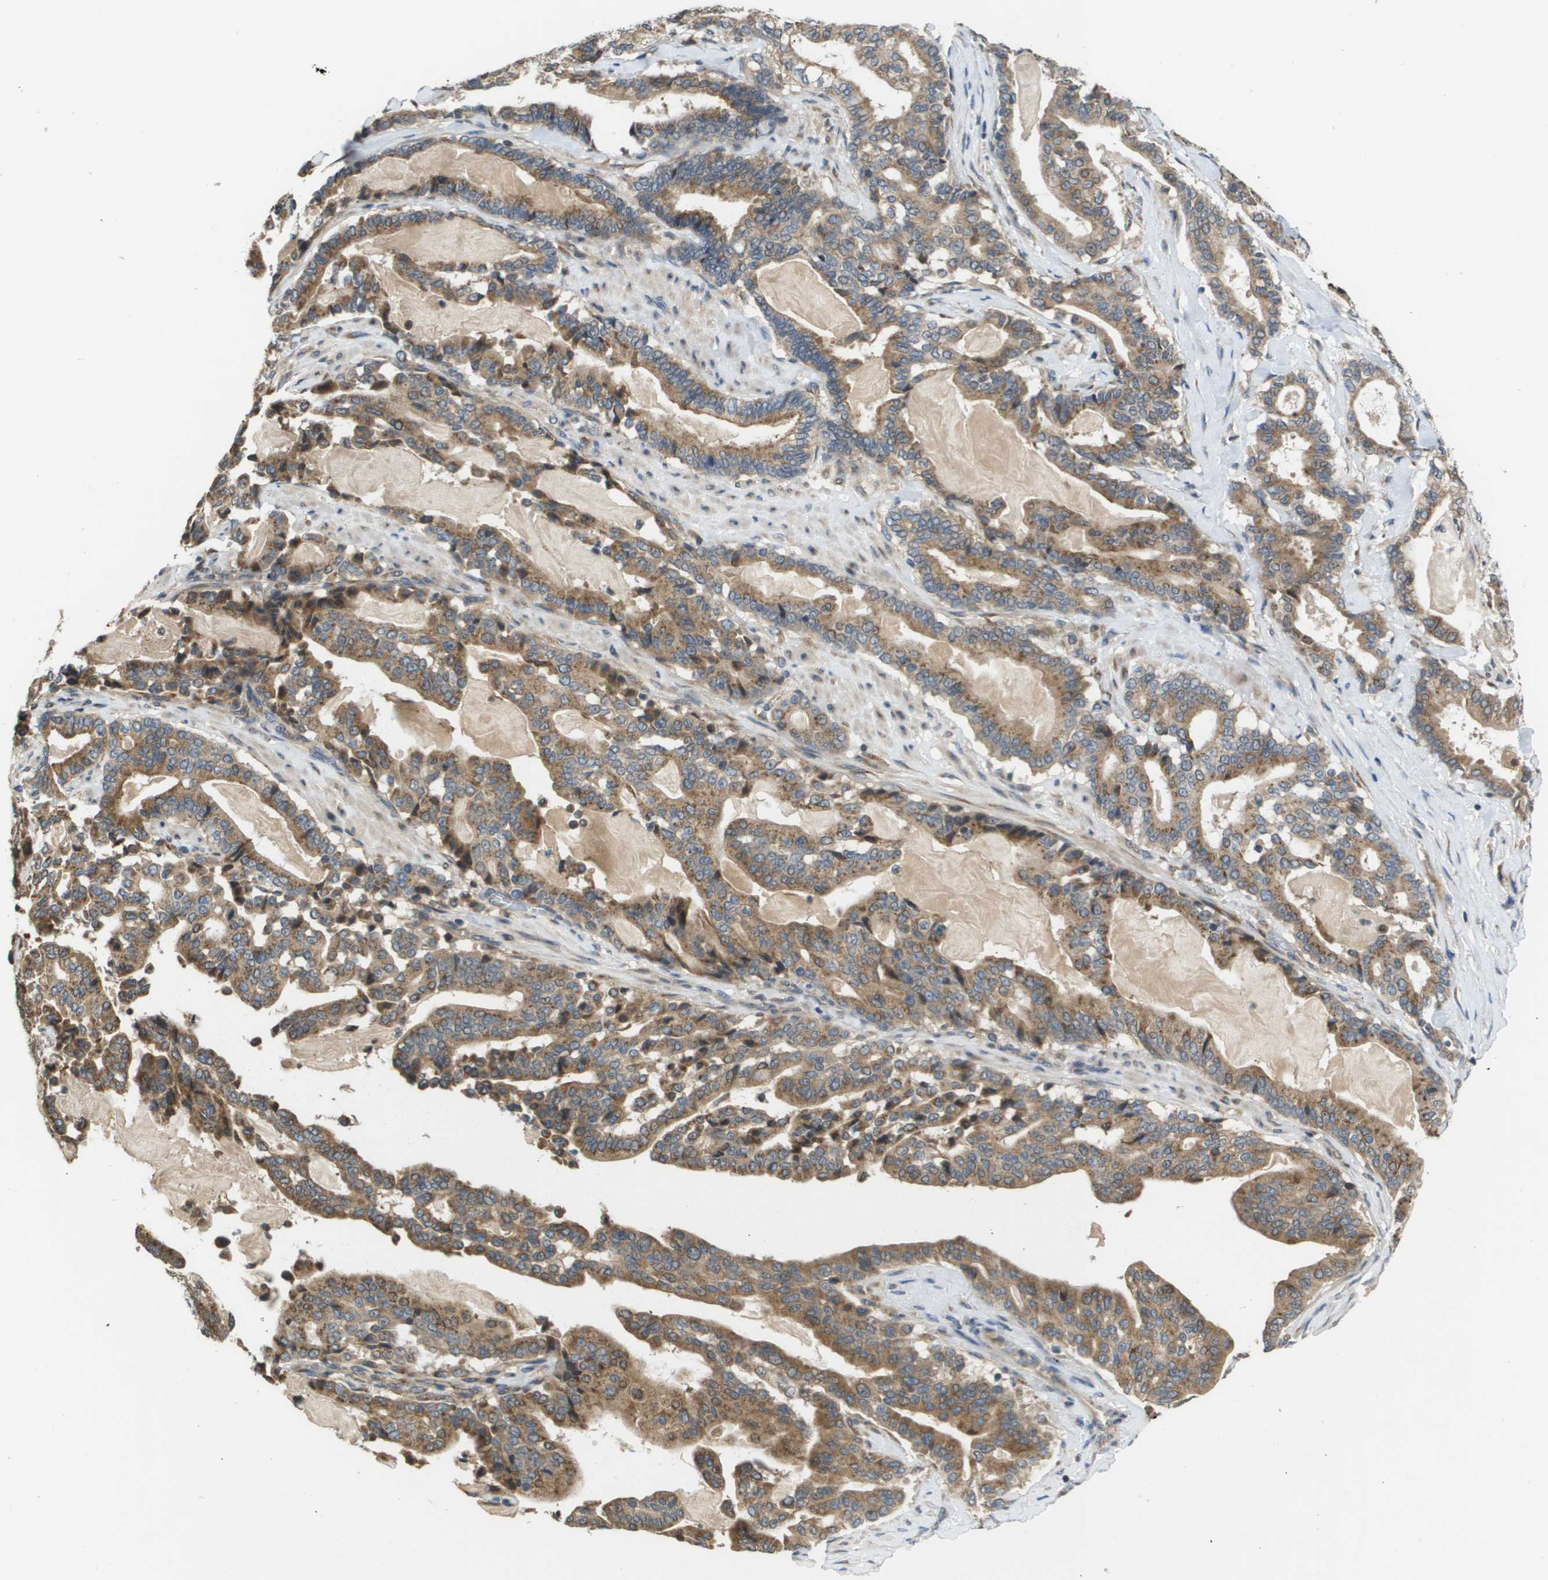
{"staining": {"intensity": "moderate", "quantity": ">75%", "location": "cytoplasmic/membranous"}, "tissue": "pancreatic cancer", "cell_type": "Tumor cells", "image_type": "cancer", "snomed": [{"axis": "morphology", "description": "Adenocarcinoma, NOS"}, {"axis": "topography", "description": "Pancreas"}], "caption": "This image exhibits pancreatic adenocarcinoma stained with immunohistochemistry to label a protein in brown. The cytoplasmic/membranous of tumor cells show moderate positivity for the protein. Nuclei are counter-stained blue.", "gene": "PCK1", "patient": {"sex": "male", "age": 63}}